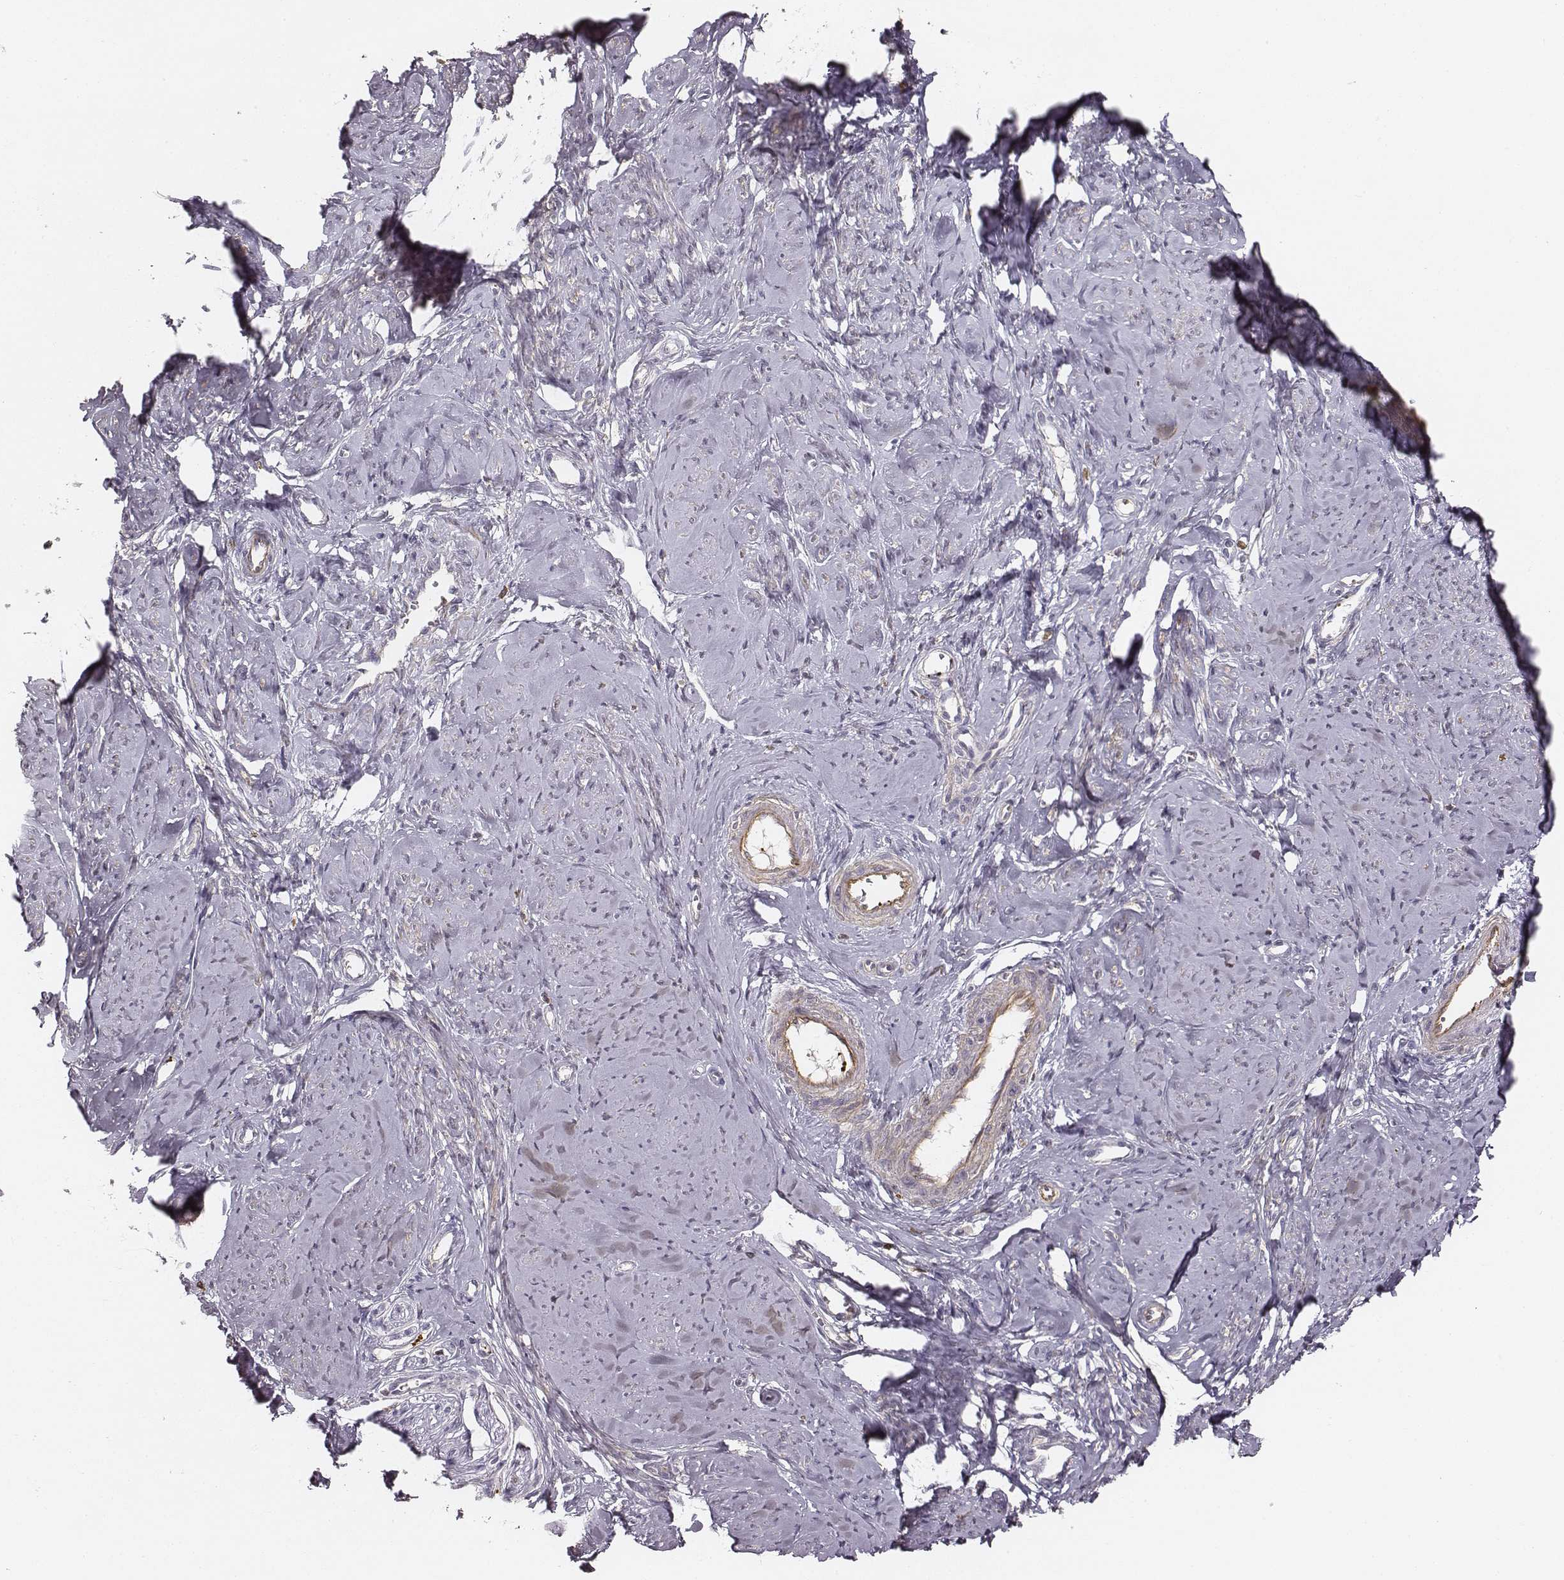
{"staining": {"intensity": "moderate", "quantity": ">75%", "location": "cytoplasmic/membranous"}, "tissue": "smooth muscle", "cell_type": "Smooth muscle cells", "image_type": "normal", "snomed": [{"axis": "morphology", "description": "Normal tissue, NOS"}, {"axis": "topography", "description": "Smooth muscle"}], "caption": "Immunohistochemistry (DAB) staining of normal human smooth muscle reveals moderate cytoplasmic/membranous protein staining in approximately >75% of smooth muscle cells.", "gene": "ZYX", "patient": {"sex": "female", "age": 48}}